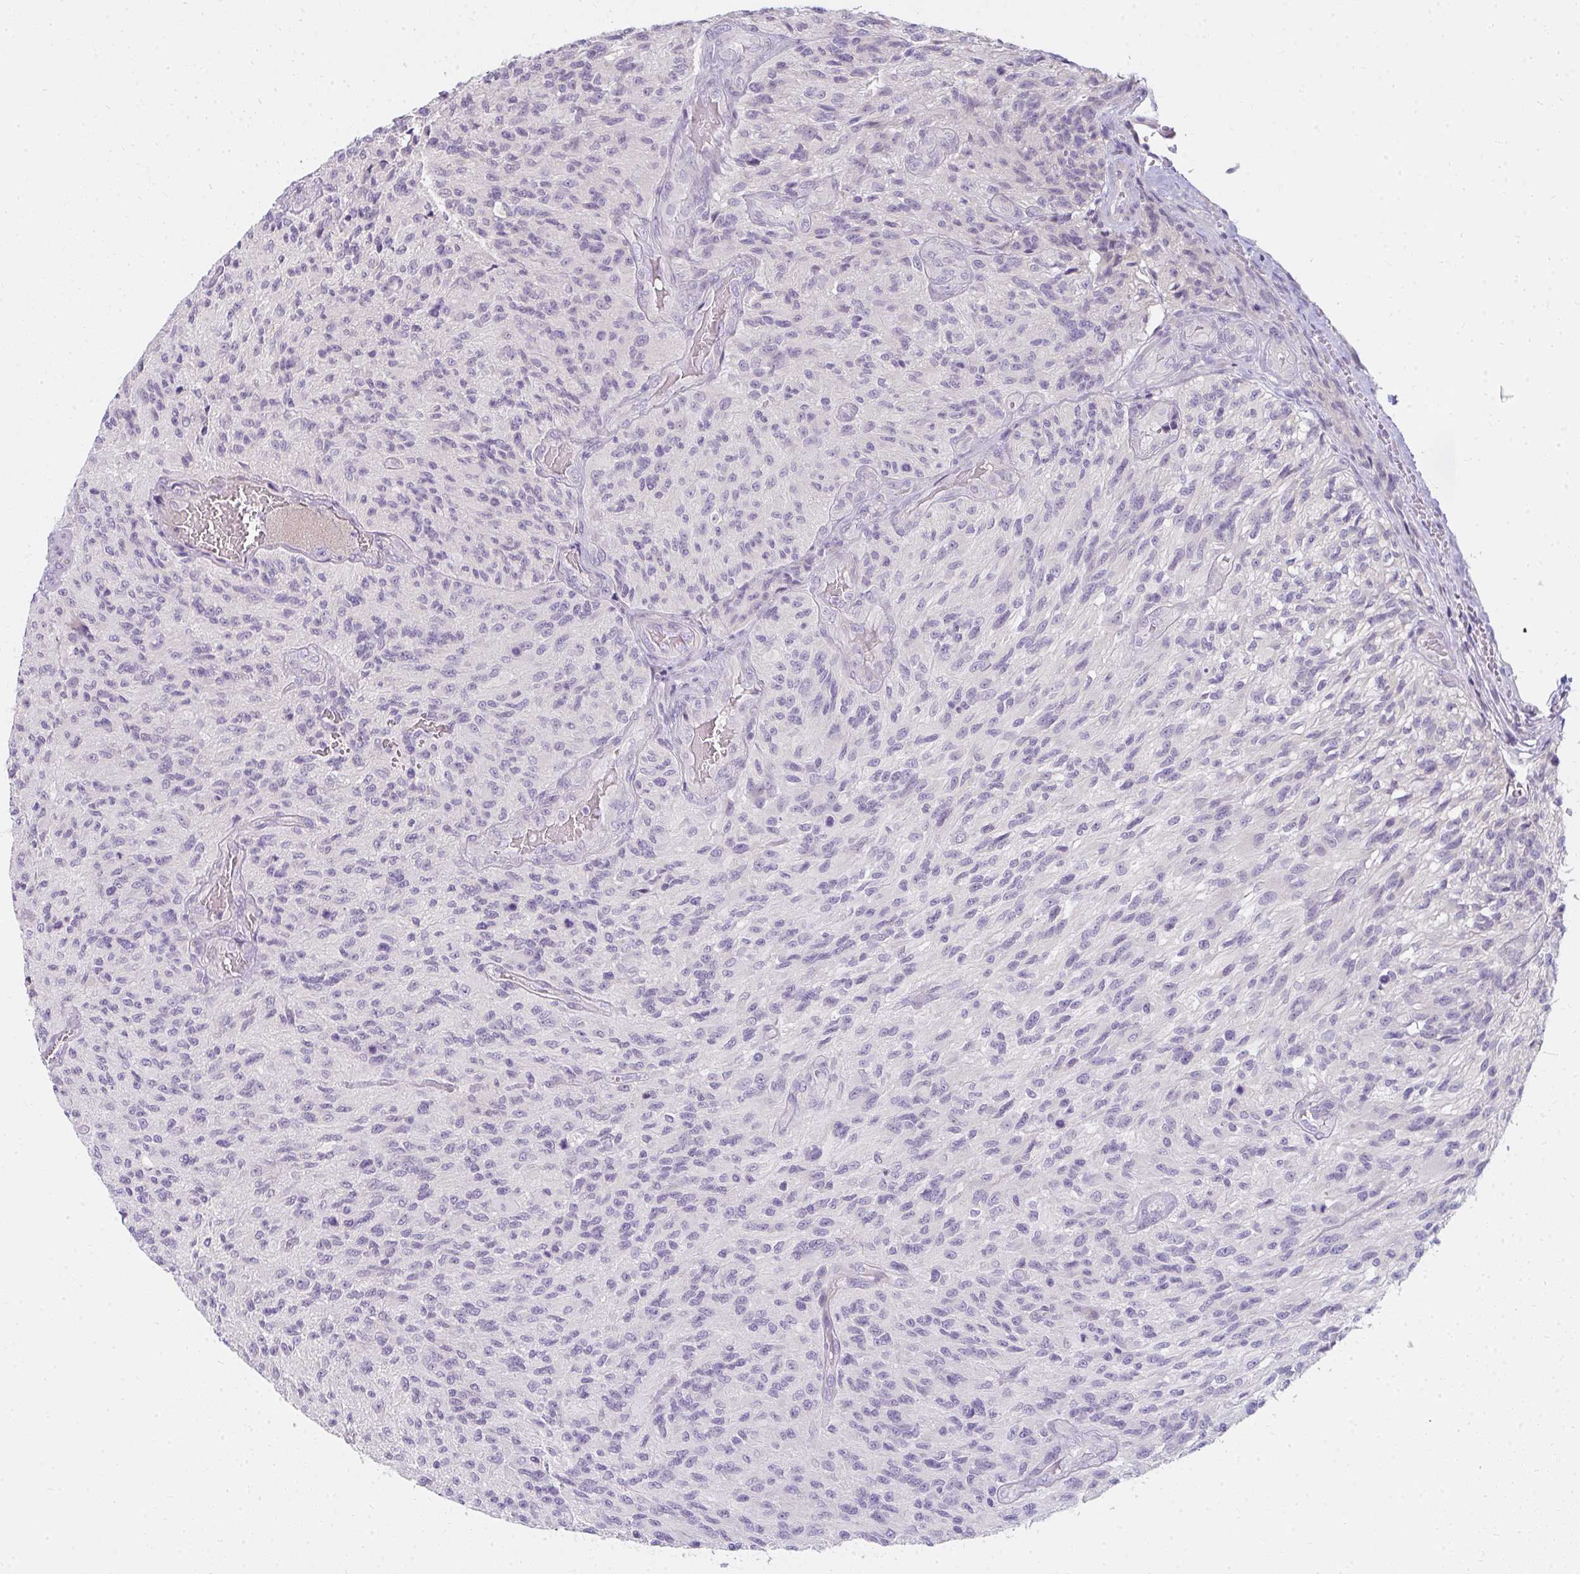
{"staining": {"intensity": "negative", "quantity": "none", "location": "none"}, "tissue": "glioma", "cell_type": "Tumor cells", "image_type": "cancer", "snomed": [{"axis": "morphology", "description": "Normal tissue, NOS"}, {"axis": "morphology", "description": "Glioma, malignant, High grade"}, {"axis": "topography", "description": "Cerebral cortex"}], "caption": "Protein analysis of glioma displays no significant staining in tumor cells. (Stains: DAB (3,3'-diaminobenzidine) IHC with hematoxylin counter stain, Microscopy: brightfield microscopy at high magnification).", "gene": "PPP1R3G", "patient": {"sex": "male", "age": 56}}